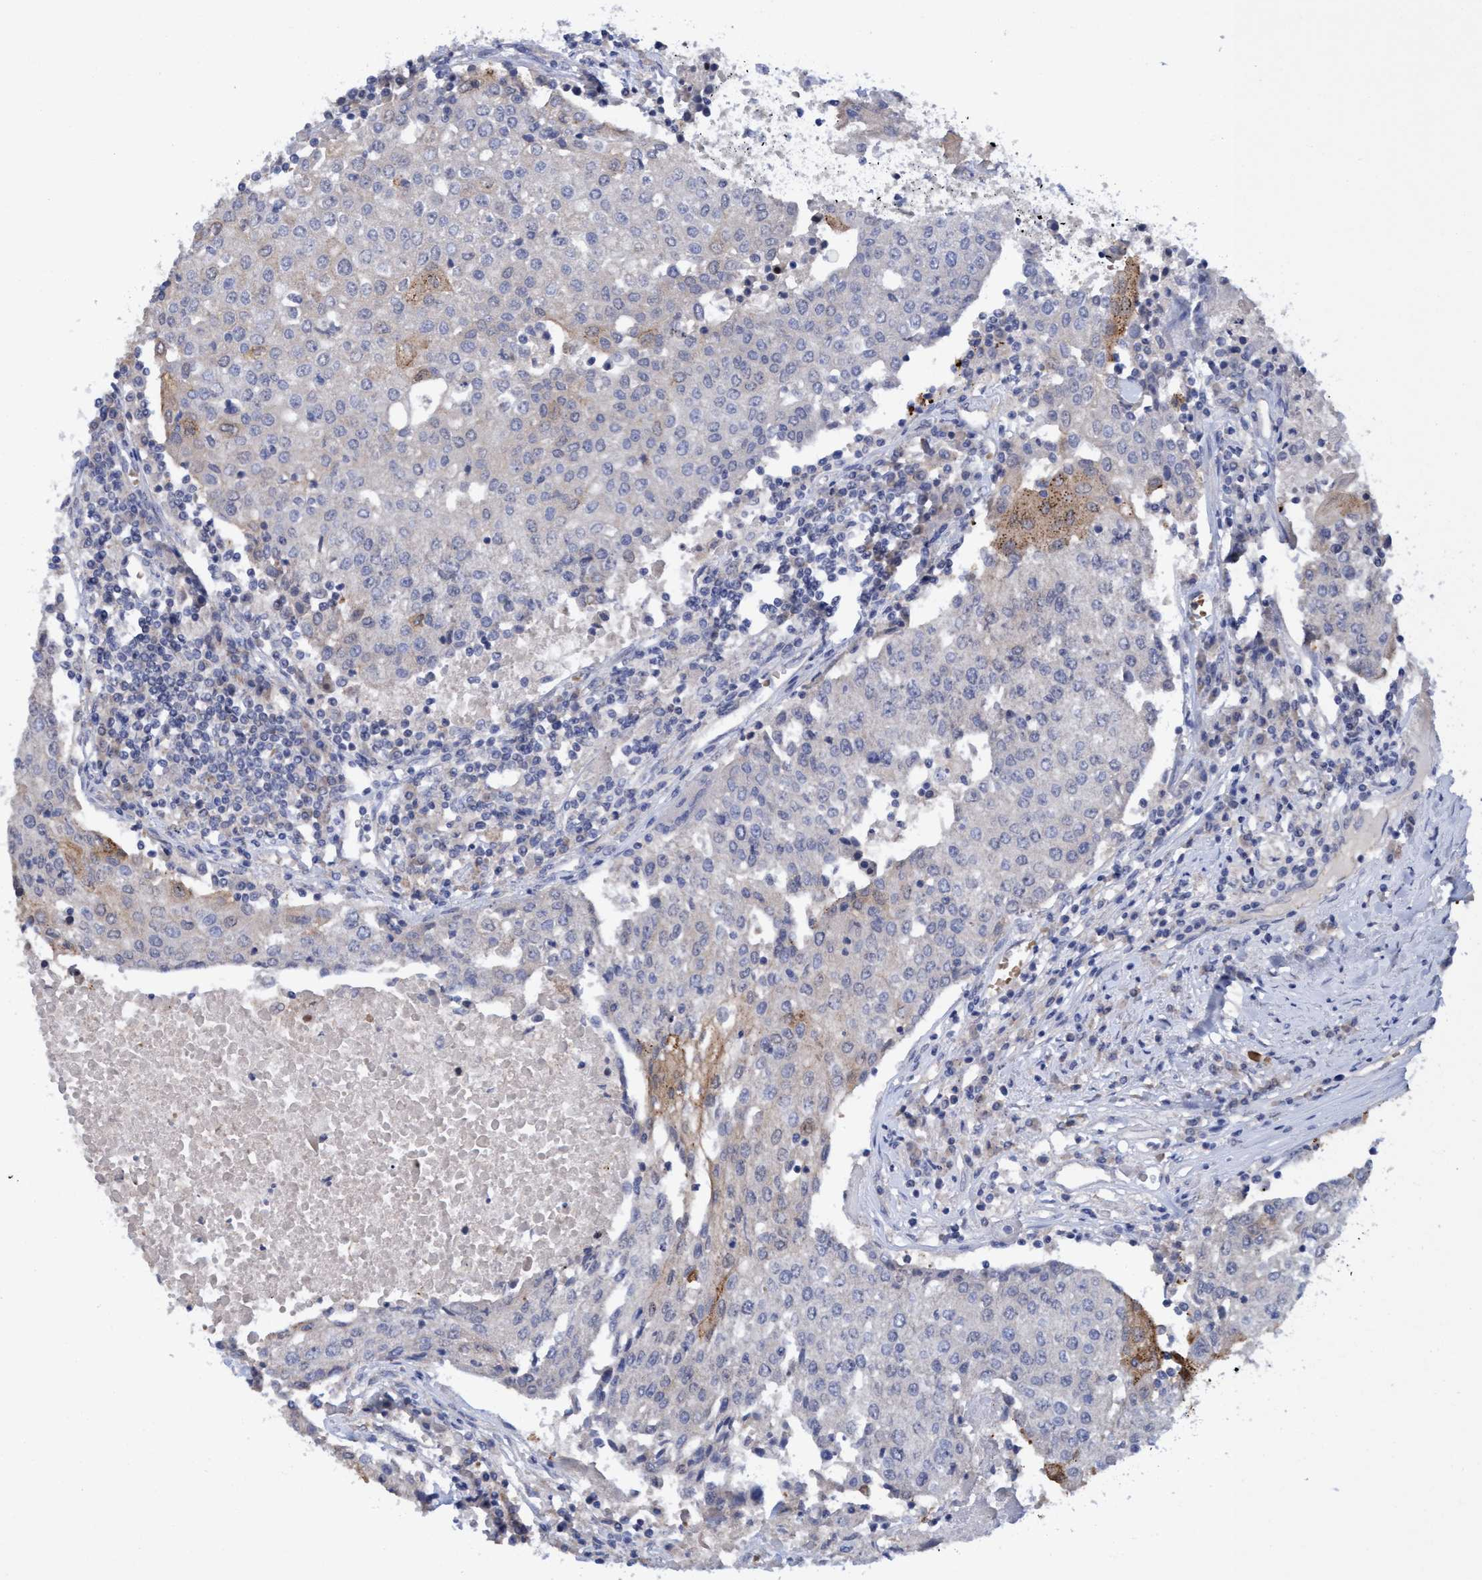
{"staining": {"intensity": "moderate", "quantity": "<25%", "location": "cytoplasmic/membranous"}, "tissue": "urothelial cancer", "cell_type": "Tumor cells", "image_type": "cancer", "snomed": [{"axis": "morphology", "description": "Urothelial carcinoma, High grade"}, {"axis": "topography", "description": "Urinary bladder"}], "caption": "High-power microscopy captured an IHC histopathology image of high-grade urothelial carcinoma, revealing moderate cytoplasmic/membranous staining in approximately <25% of tumor cells.", "gene": "SEMA4D", "patient": {"sex": "female", "age": 85}}